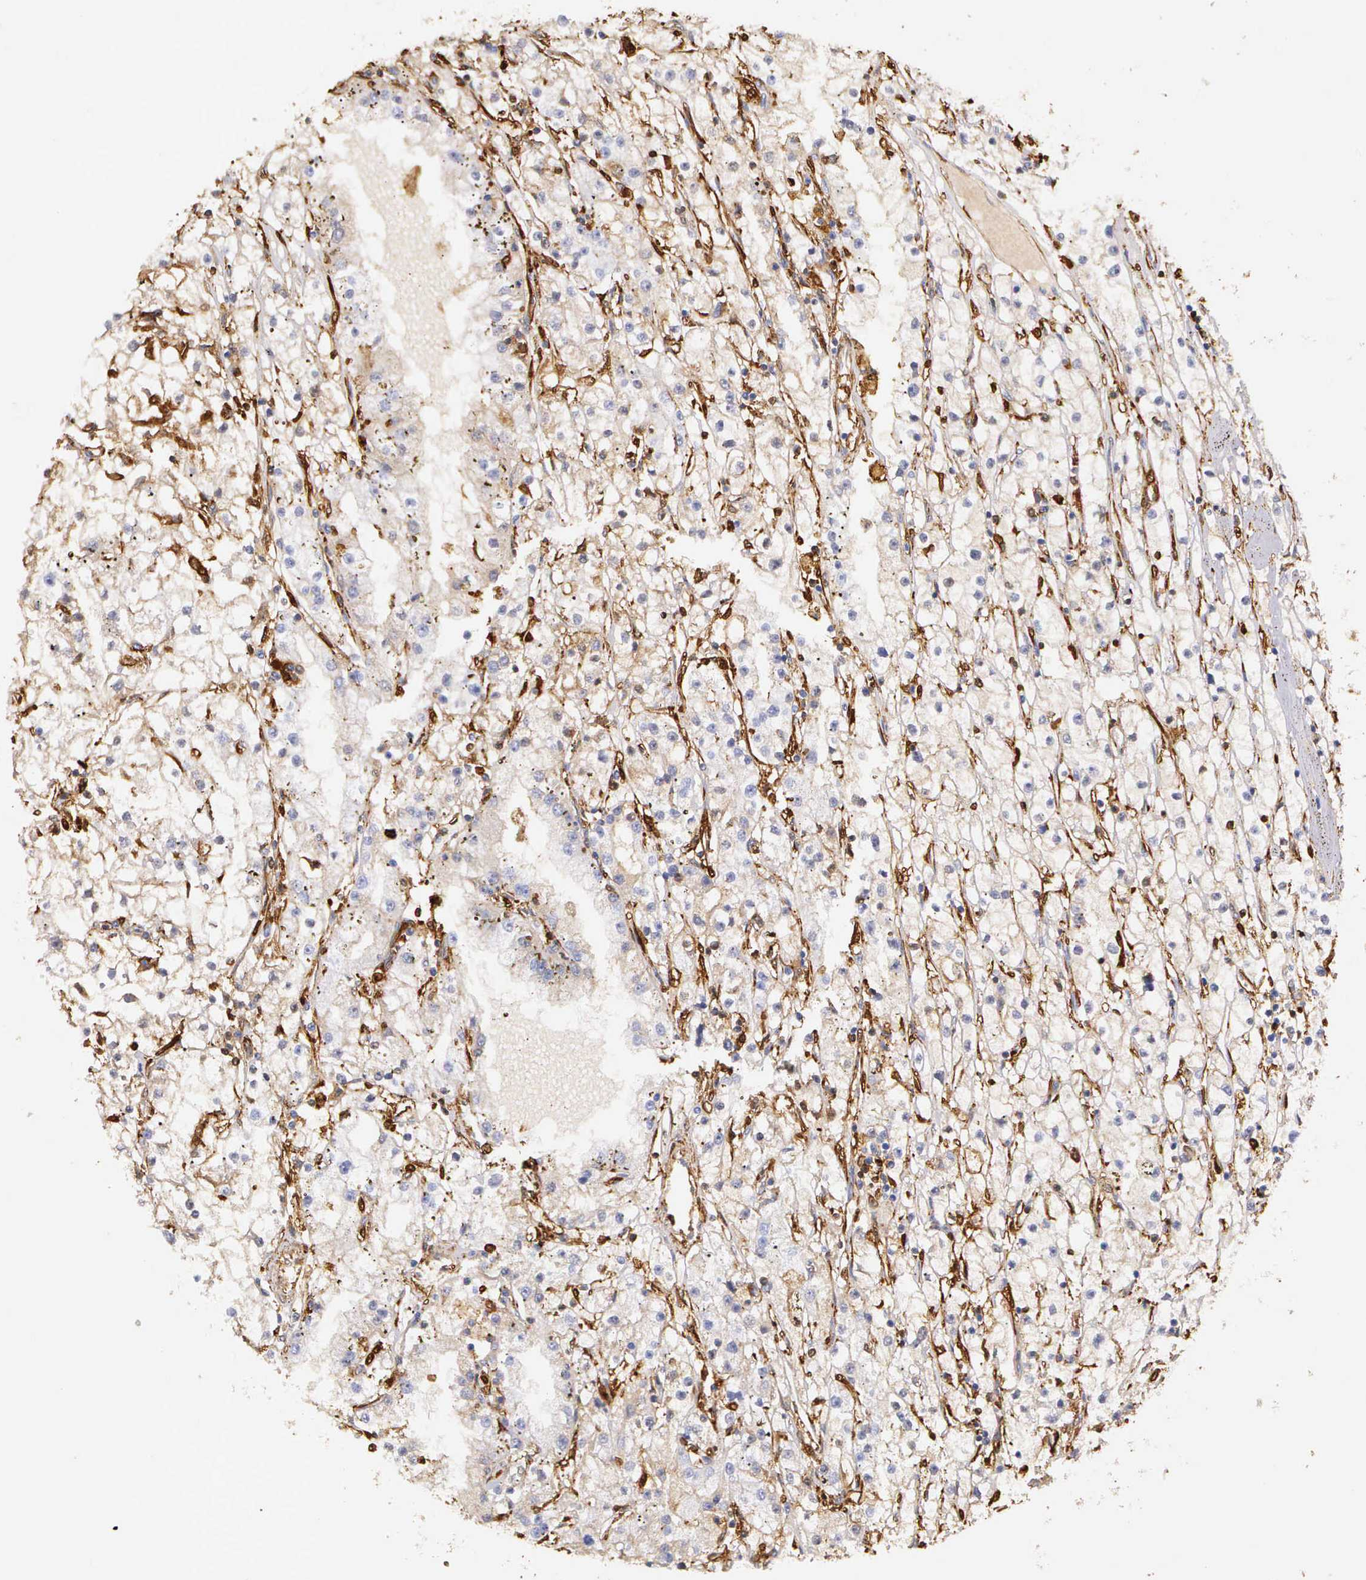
{"staining": {"intensity": "negative", "quantity": "none", "location": "none"}, "tissue": "renal cancer", "cell_type": "Tumor cells", "image_type": "cancer", "snomed": [{"axis": "morphology", "description": "Adenocarcinoma, NOS"}, {"axis": "topography", "description": "Kidney"}], "caption": "Photomicrograph shows no protein positivity in tumor cells of renal cancer tissue.", "gene": "LGALS1", "patient": {"sex": "male", "age": 56}}